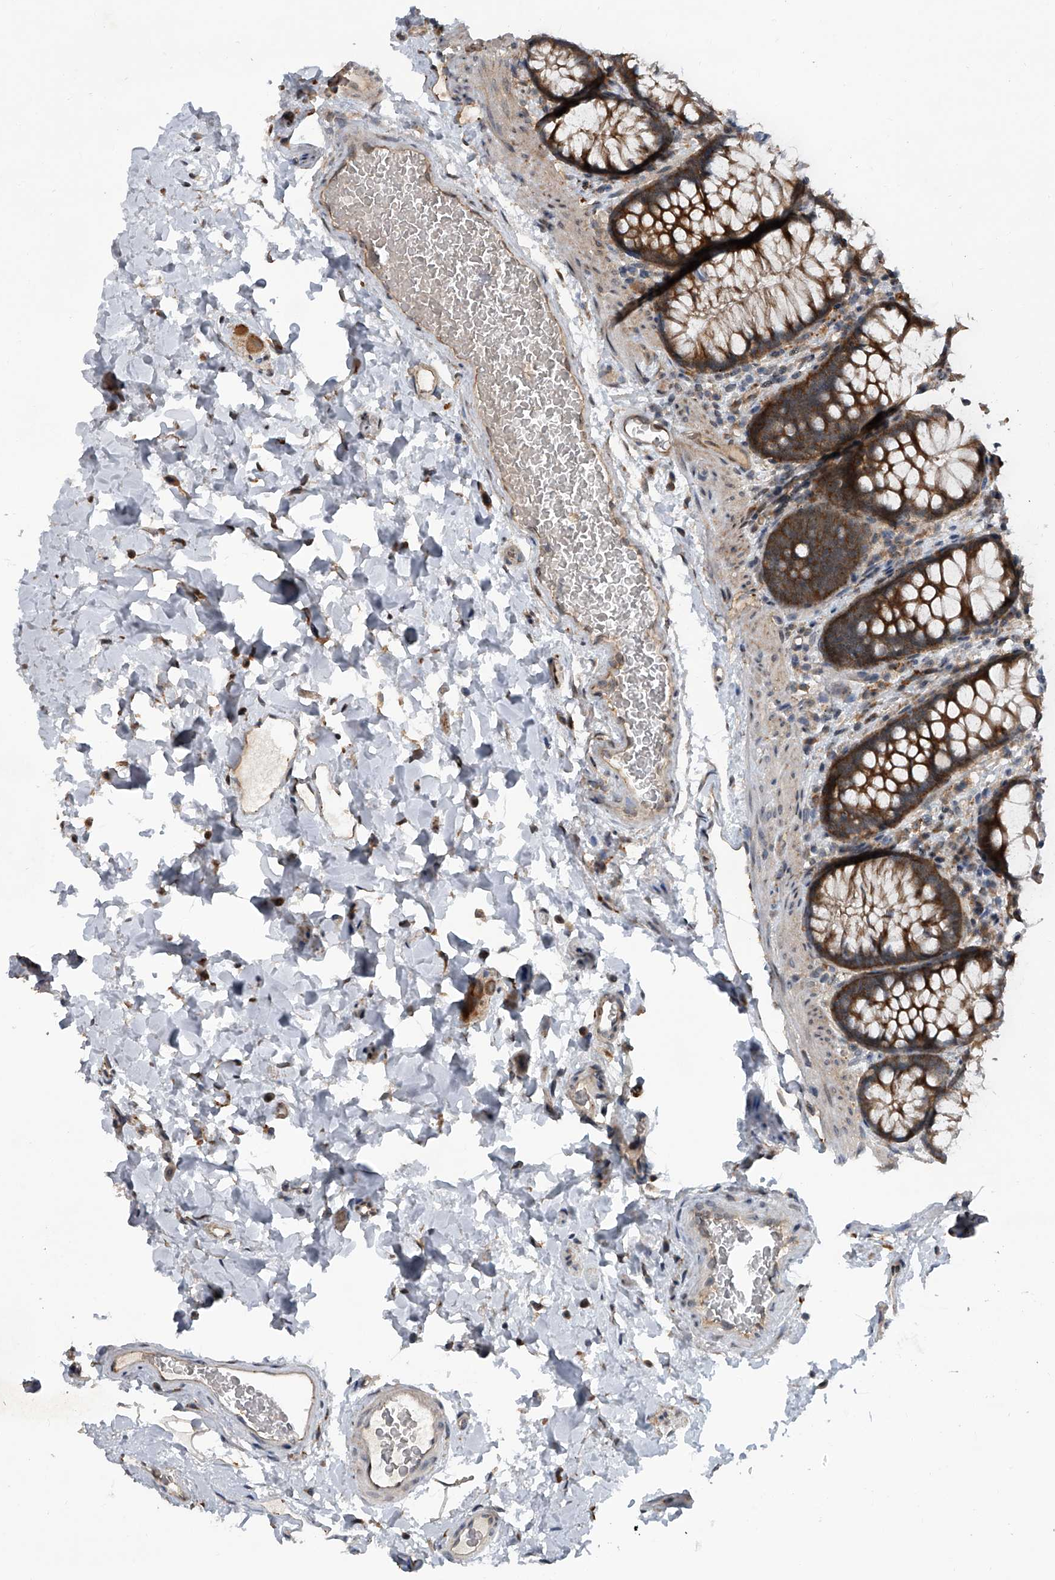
{"staining": {"intensity": "weak", "quantity": ">75%", "location": "cytoplasmic/membranous"}, "tissue": "colon", "cell_type": "Endothelial cells", "image_type": "normal", "snomed": [{"axis": "morphology", "description": "Normal tissue, NOS"}, {"axis": "topography", "description": "Colon"}], "caption": "This image shows immunohistochemistry staining of unremarkable human colon, with low weak cytoplasmic/membranous staining in approximately >75% of endothelial cells.", "gene": "GEMIN8", "patient": {"sex": "female", "age": 62}}